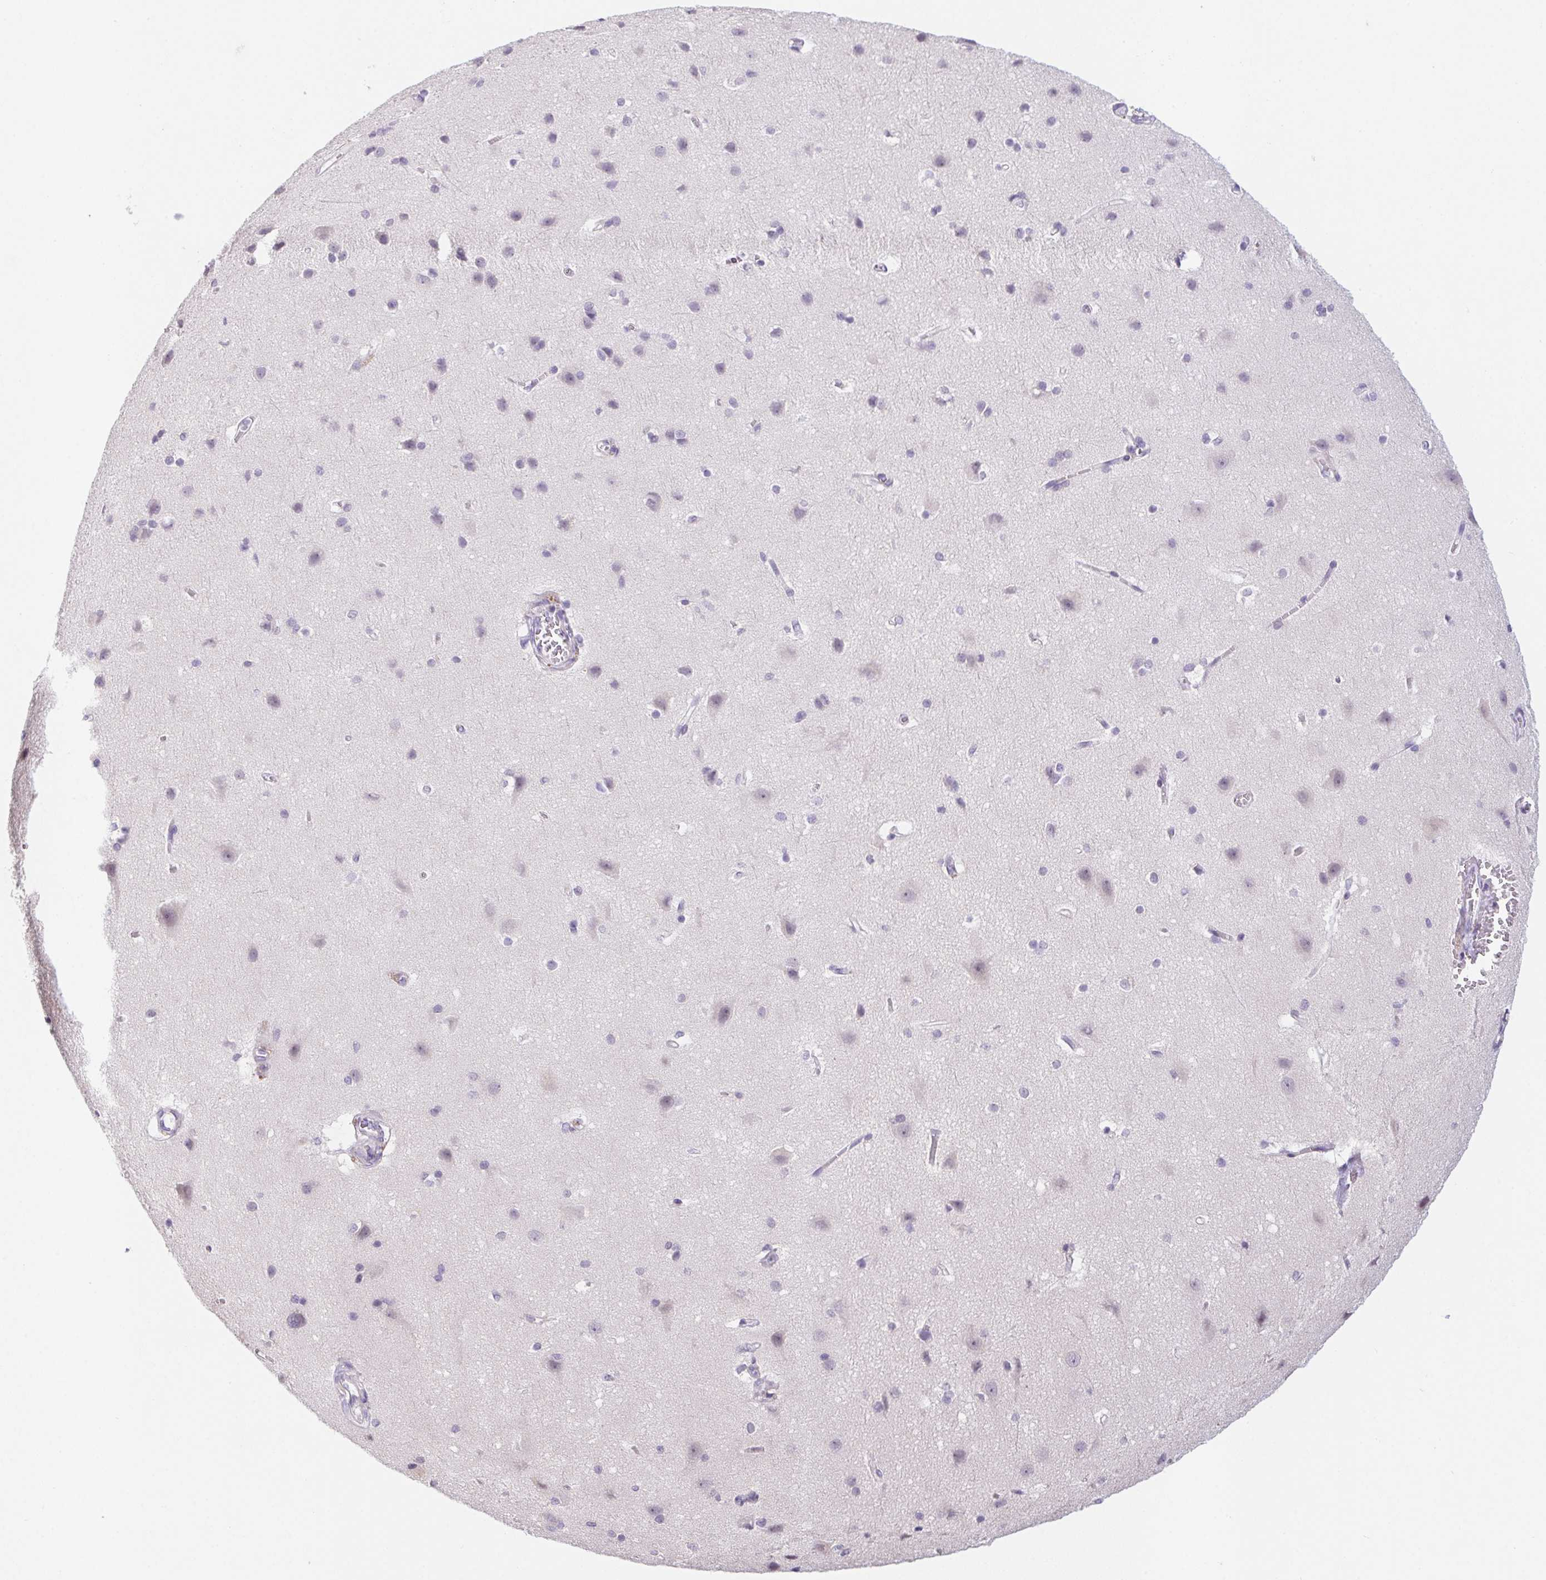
{"staining": {"intensity": "negative", "quantity": "none", "location": "none"}, "tissue": "cerebral cortex", "cell_type": "Endothelial cells", "image_type": "normal", "snomed": [{"axis": "morphology", "description": "Normal tissue, NOS"}, {"axis": "topography", "description": "Cerebral cortex"}], "caption": "The histopathology image demonstrates no staining of endothelial cells in benign cerebral cortex.", "gene": "HELLS", "patient": {"sex": "male", "age": 37}}